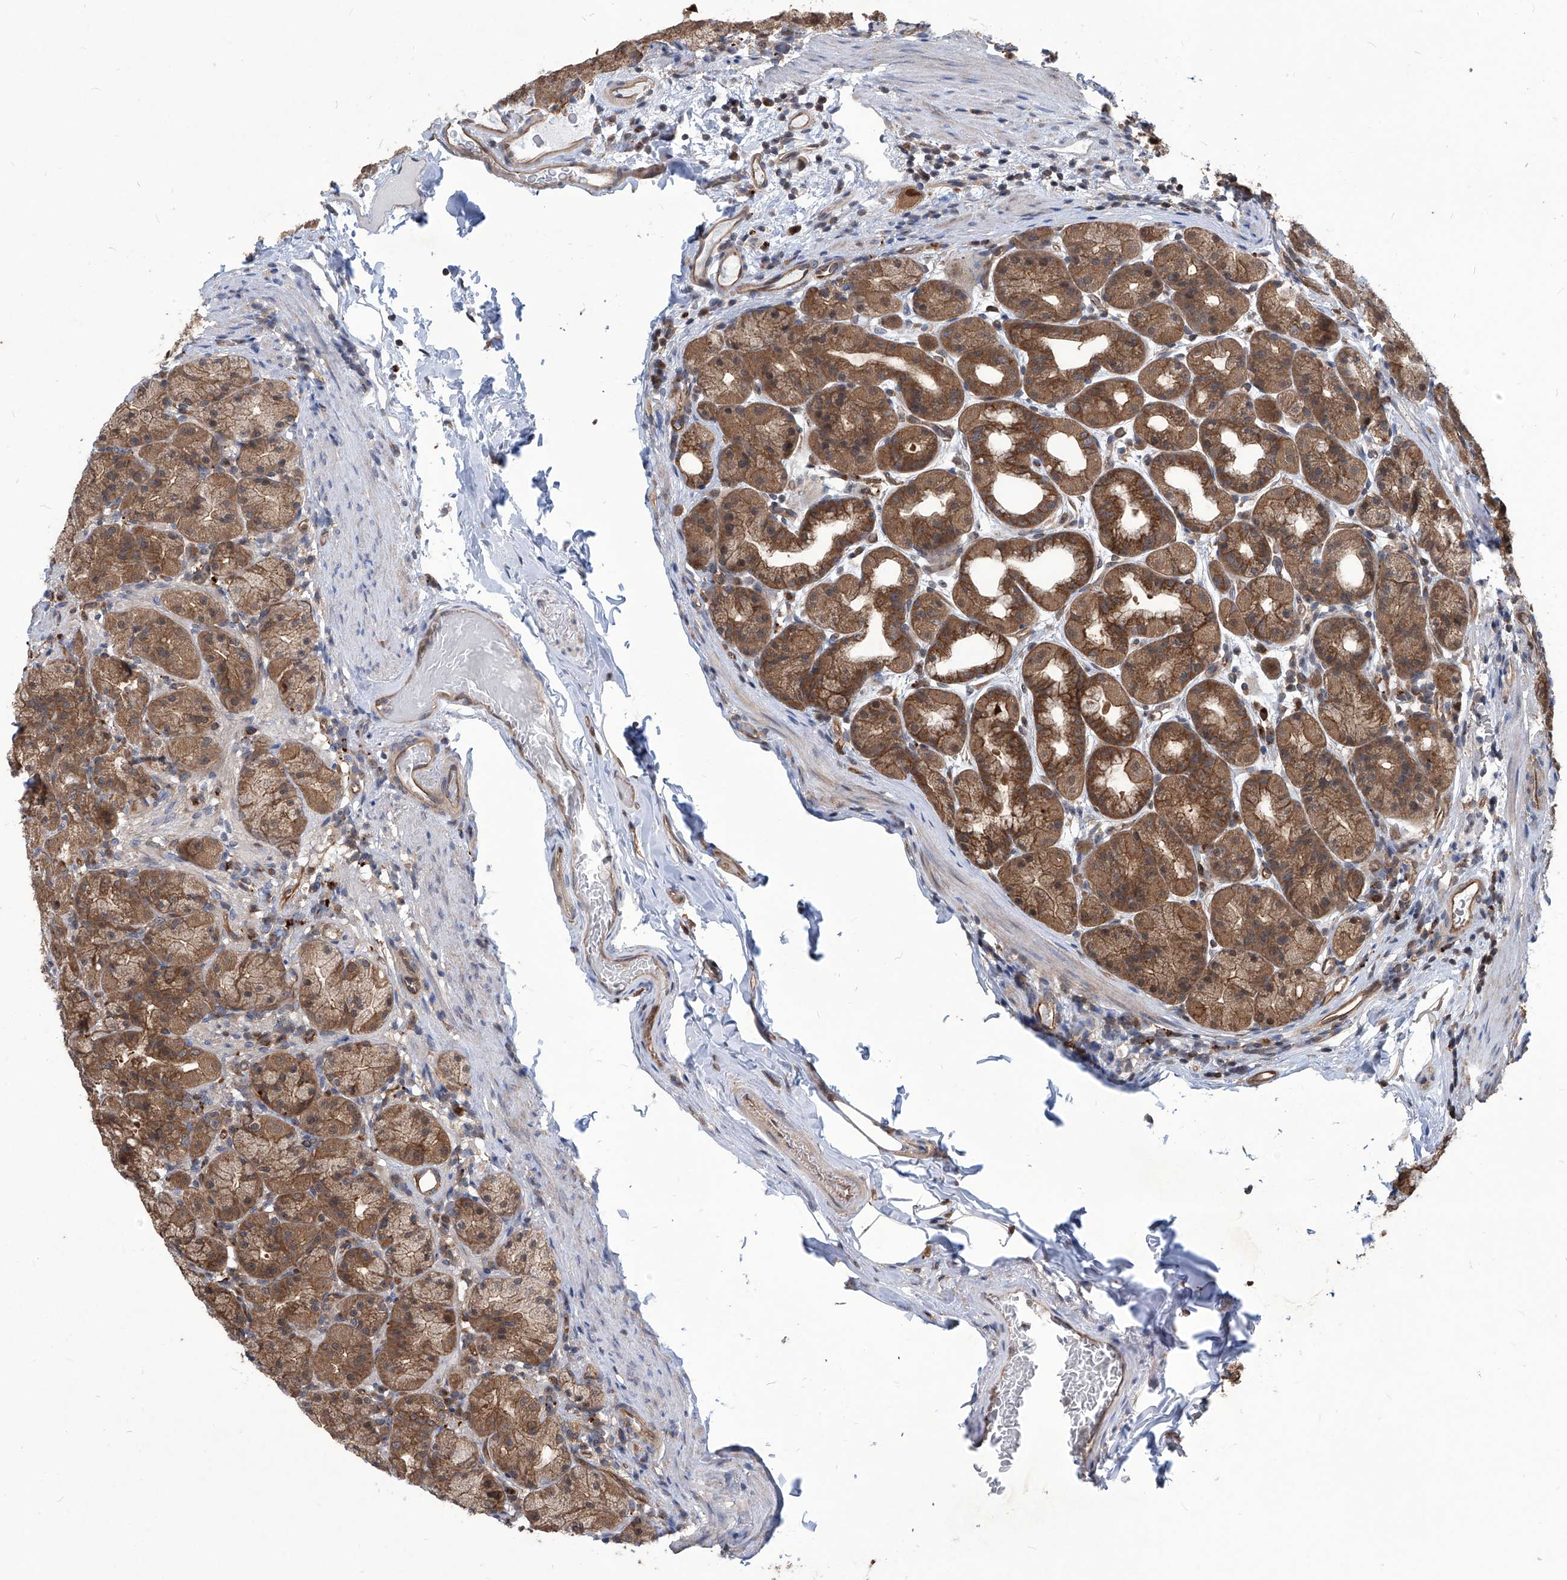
{"staining": {"intensity": "strong", "quantity": "25%-75%", "location": "cytoplasmic/membranous"}, "tissue": "stomach", "cell_type": "Glandular cells", "image_type": "normal", "snomed": [{"axis": "morphology", "description": "Normal tissue, NOS"}, {"axis": "topography", "description": "Stomach, upper"}], "caption": "A histopathology image of stomach stained for a protein shows strong cytoplasmic/membranous brown staining in glandular cells.", "gene": "PSMB1", "patient": {"sex": "male", "age": 68}}